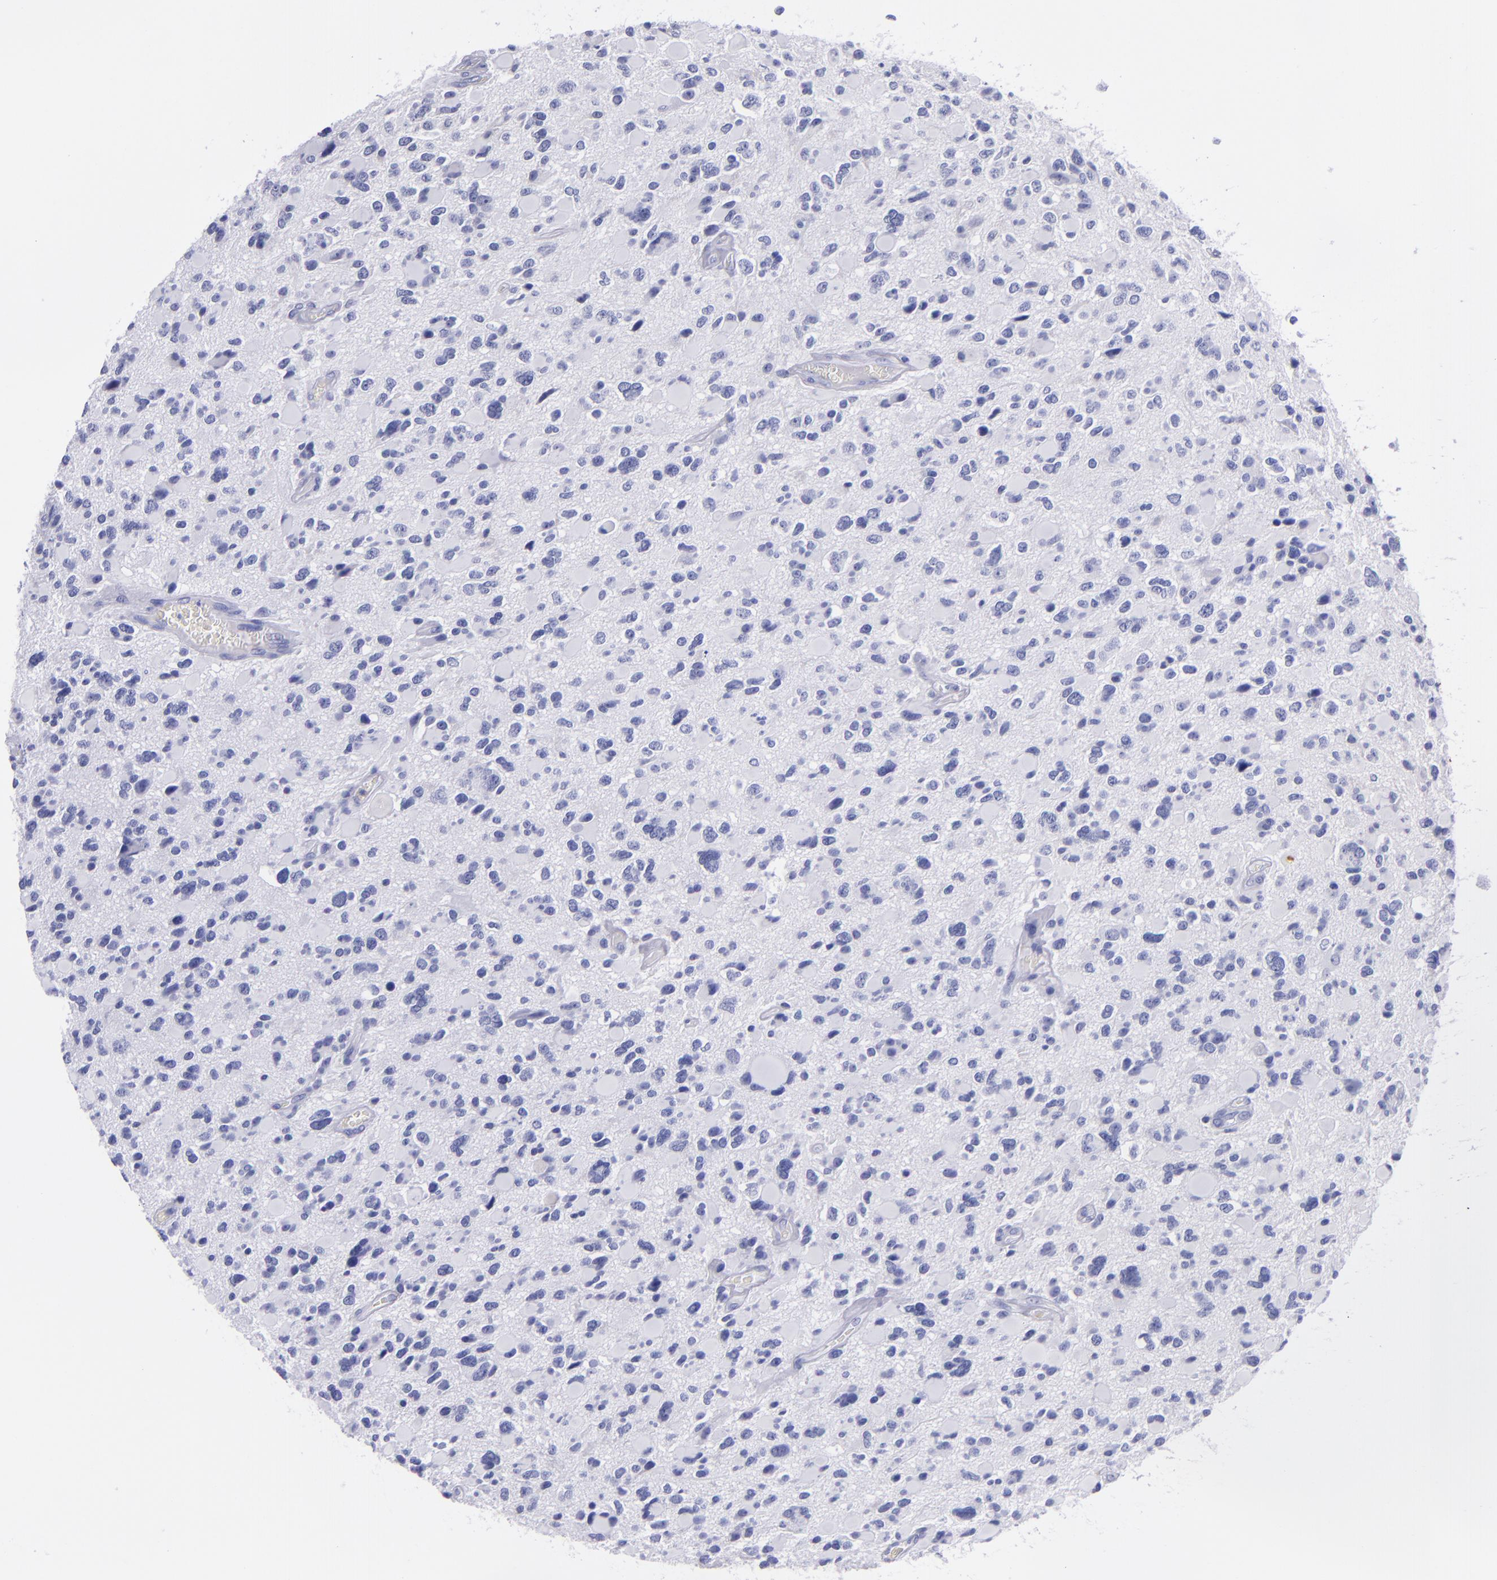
{"staining": {"intensity": "negative", "quantity": "none", "location": "none"}, "tissue": "glioma", "cell_type": "Tumor cells", "image_type": "cancer", "snomed": [{"axis": "morphology", "description": "Glioma, malignant, High grade"}, {"axis": "topography", "description": "Brain"}], "caption": "The histopathology image shows no staining of tumor cells in malignant glioma (high-grade). (DAB immunohistochemistry (IHC) visualized using brightfield microscopy, high magnification).", "gene": "CD37", "patient": {"sex": "female", "age": 37}}